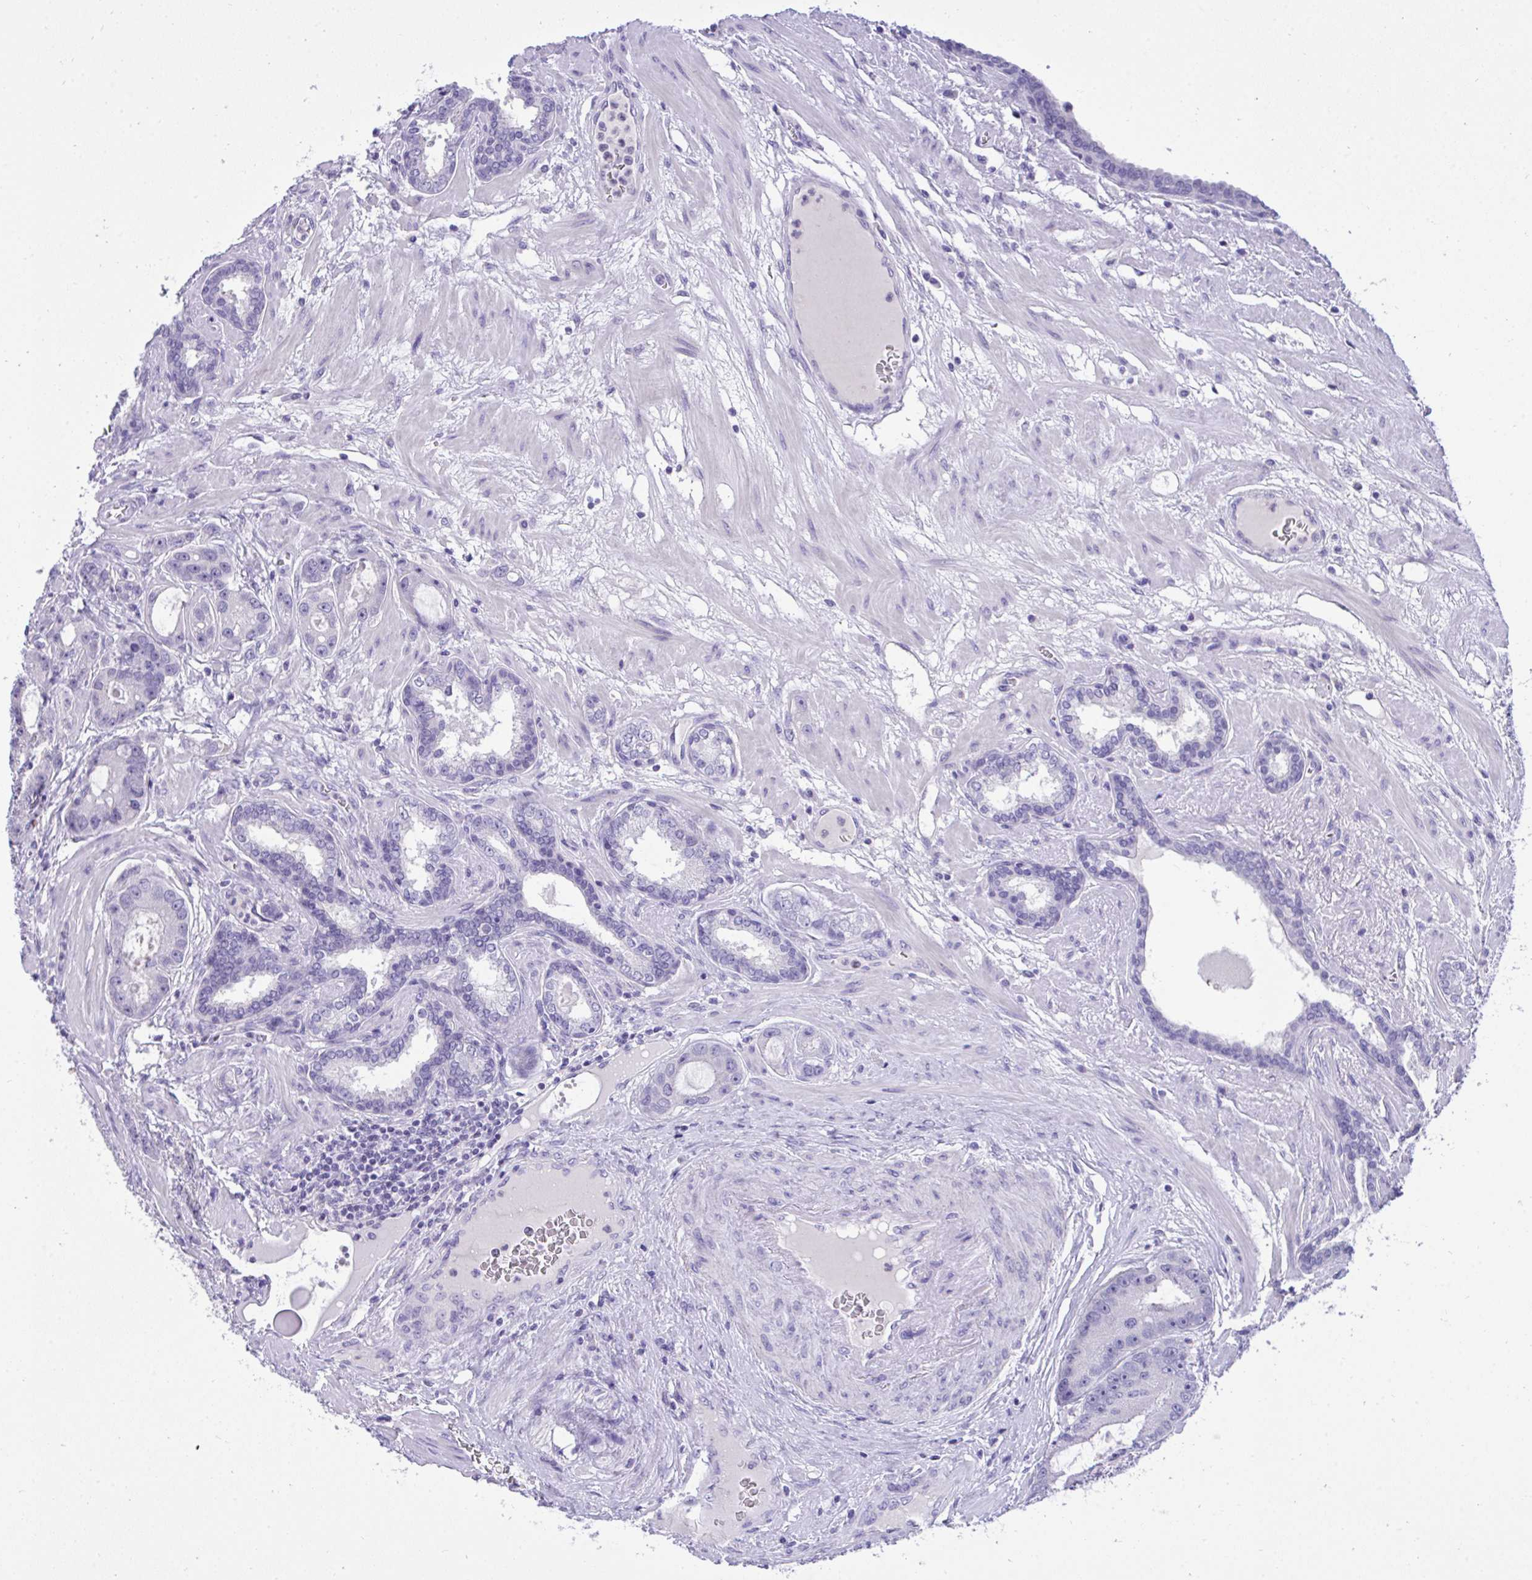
{"staining": {"intensity": "negative", "quantity": "none", "location": "none"}, "tissue": "prostate cancer", "cell_type": "Tumor cells", "image_type": "cancer", "snomed": [{"axis": "morphology", "description": "Adenocarcinoma, High grade"}, {"axis": "topography", "description": "Prostate"}], "caption": "Image shows no significant protein positivity in tumor cells of prostate adenocarcinoma (high-grade).", "gene": "TMCO5A", "patient": {"sex": "male", "age": 65}}